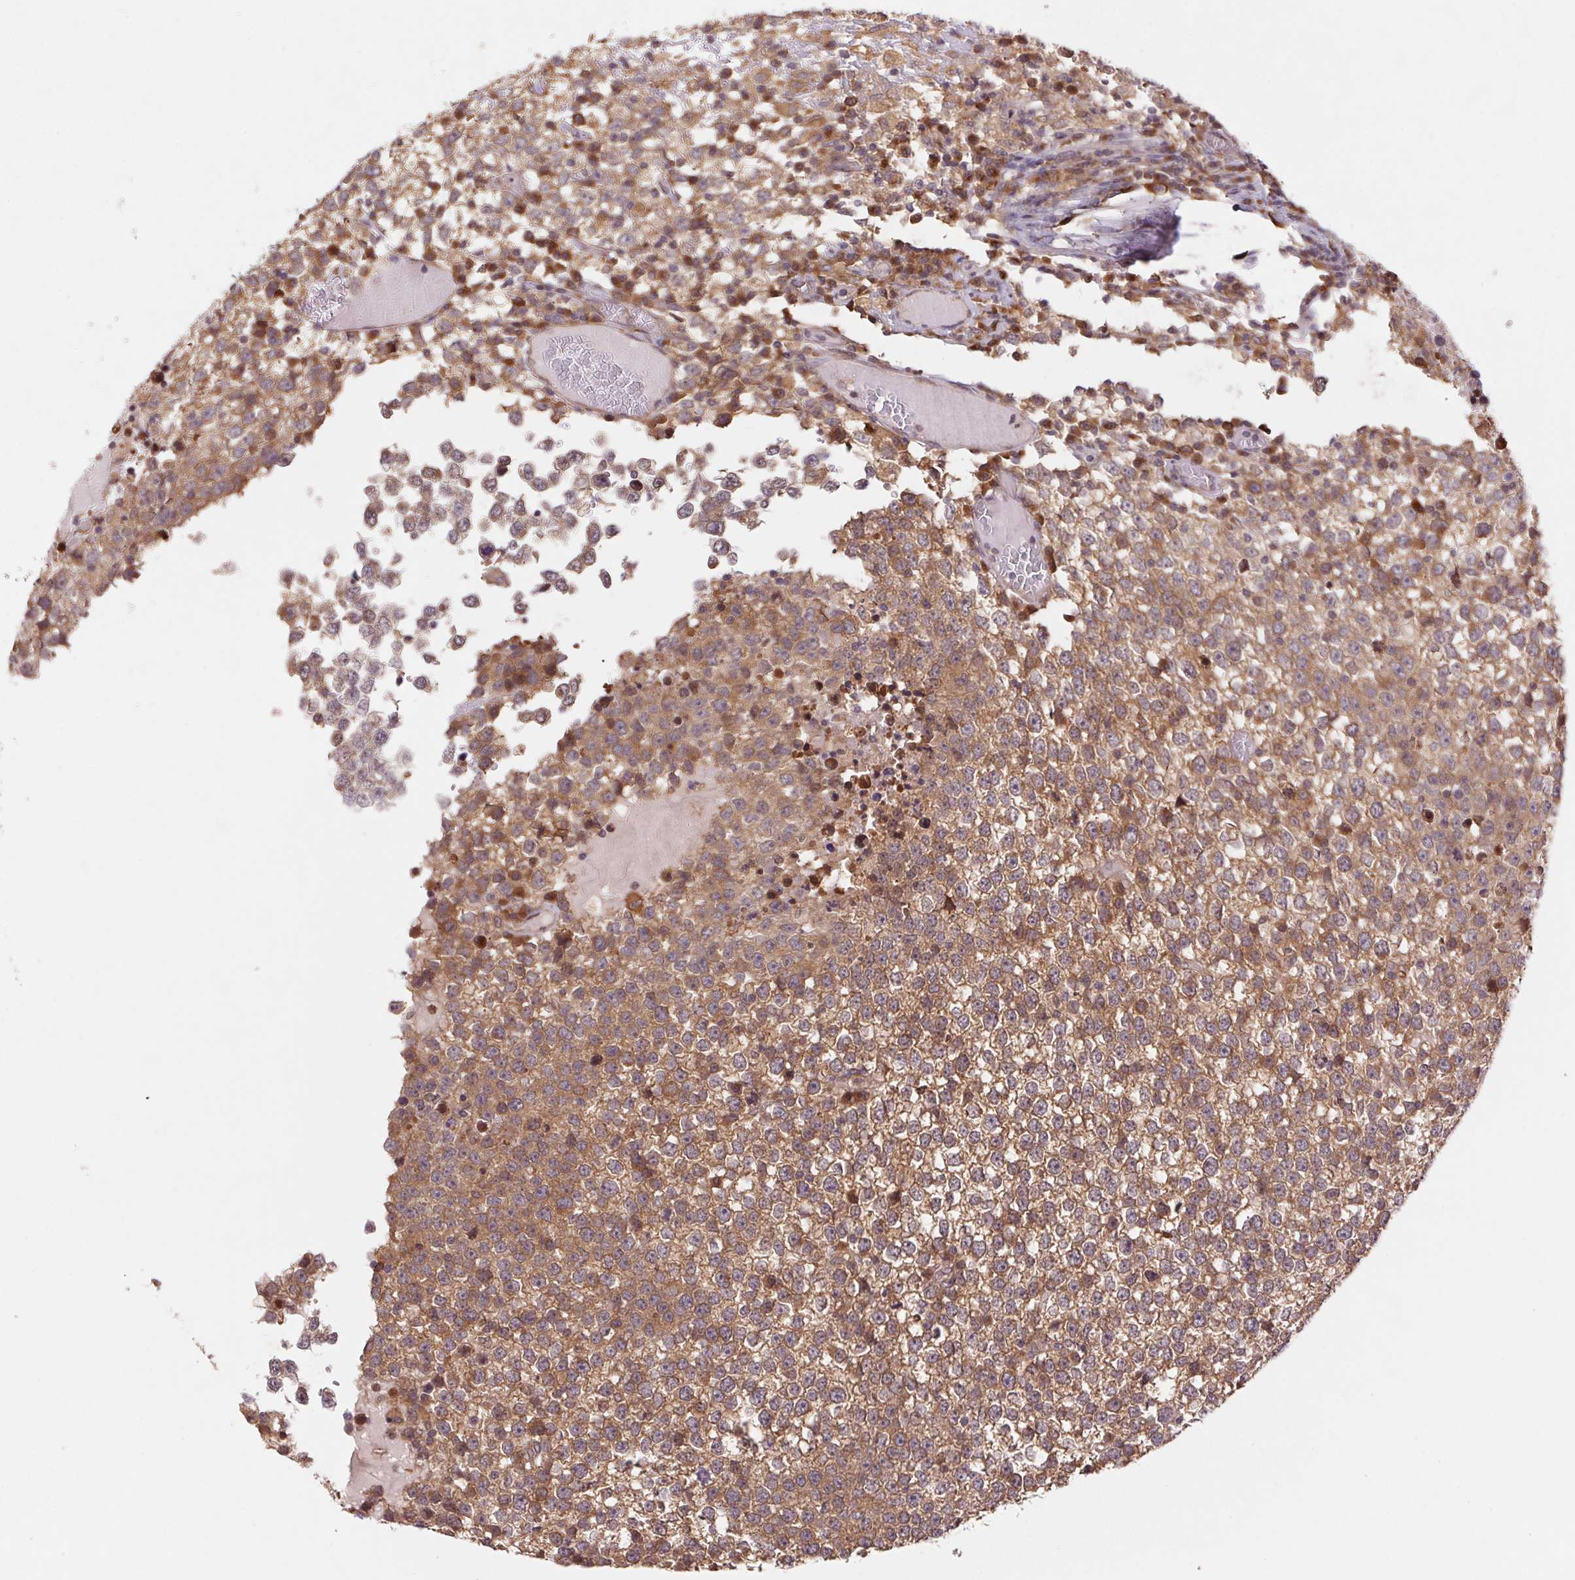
{"staining": {"intensity": "moderate", "quantity": ">75%", "location": "cytoplasmic/membranous"}, "tissue": "testis cancer", "cell_type": "Tumor cells", "image_type": "cancer", "snomed": [{"axis": "morphology", "description": "Seminoma, NOS"}, {"axis": "topography", "description": "Testis"}], "caption": "A histopathology image of testis cancer (seminoma) stained for a protein demonstrates moderate cytoplasmic/membranous brown staining in tumor cells.", "gene": "RRM1", "patient": {"sex": "male", "age": 65}}